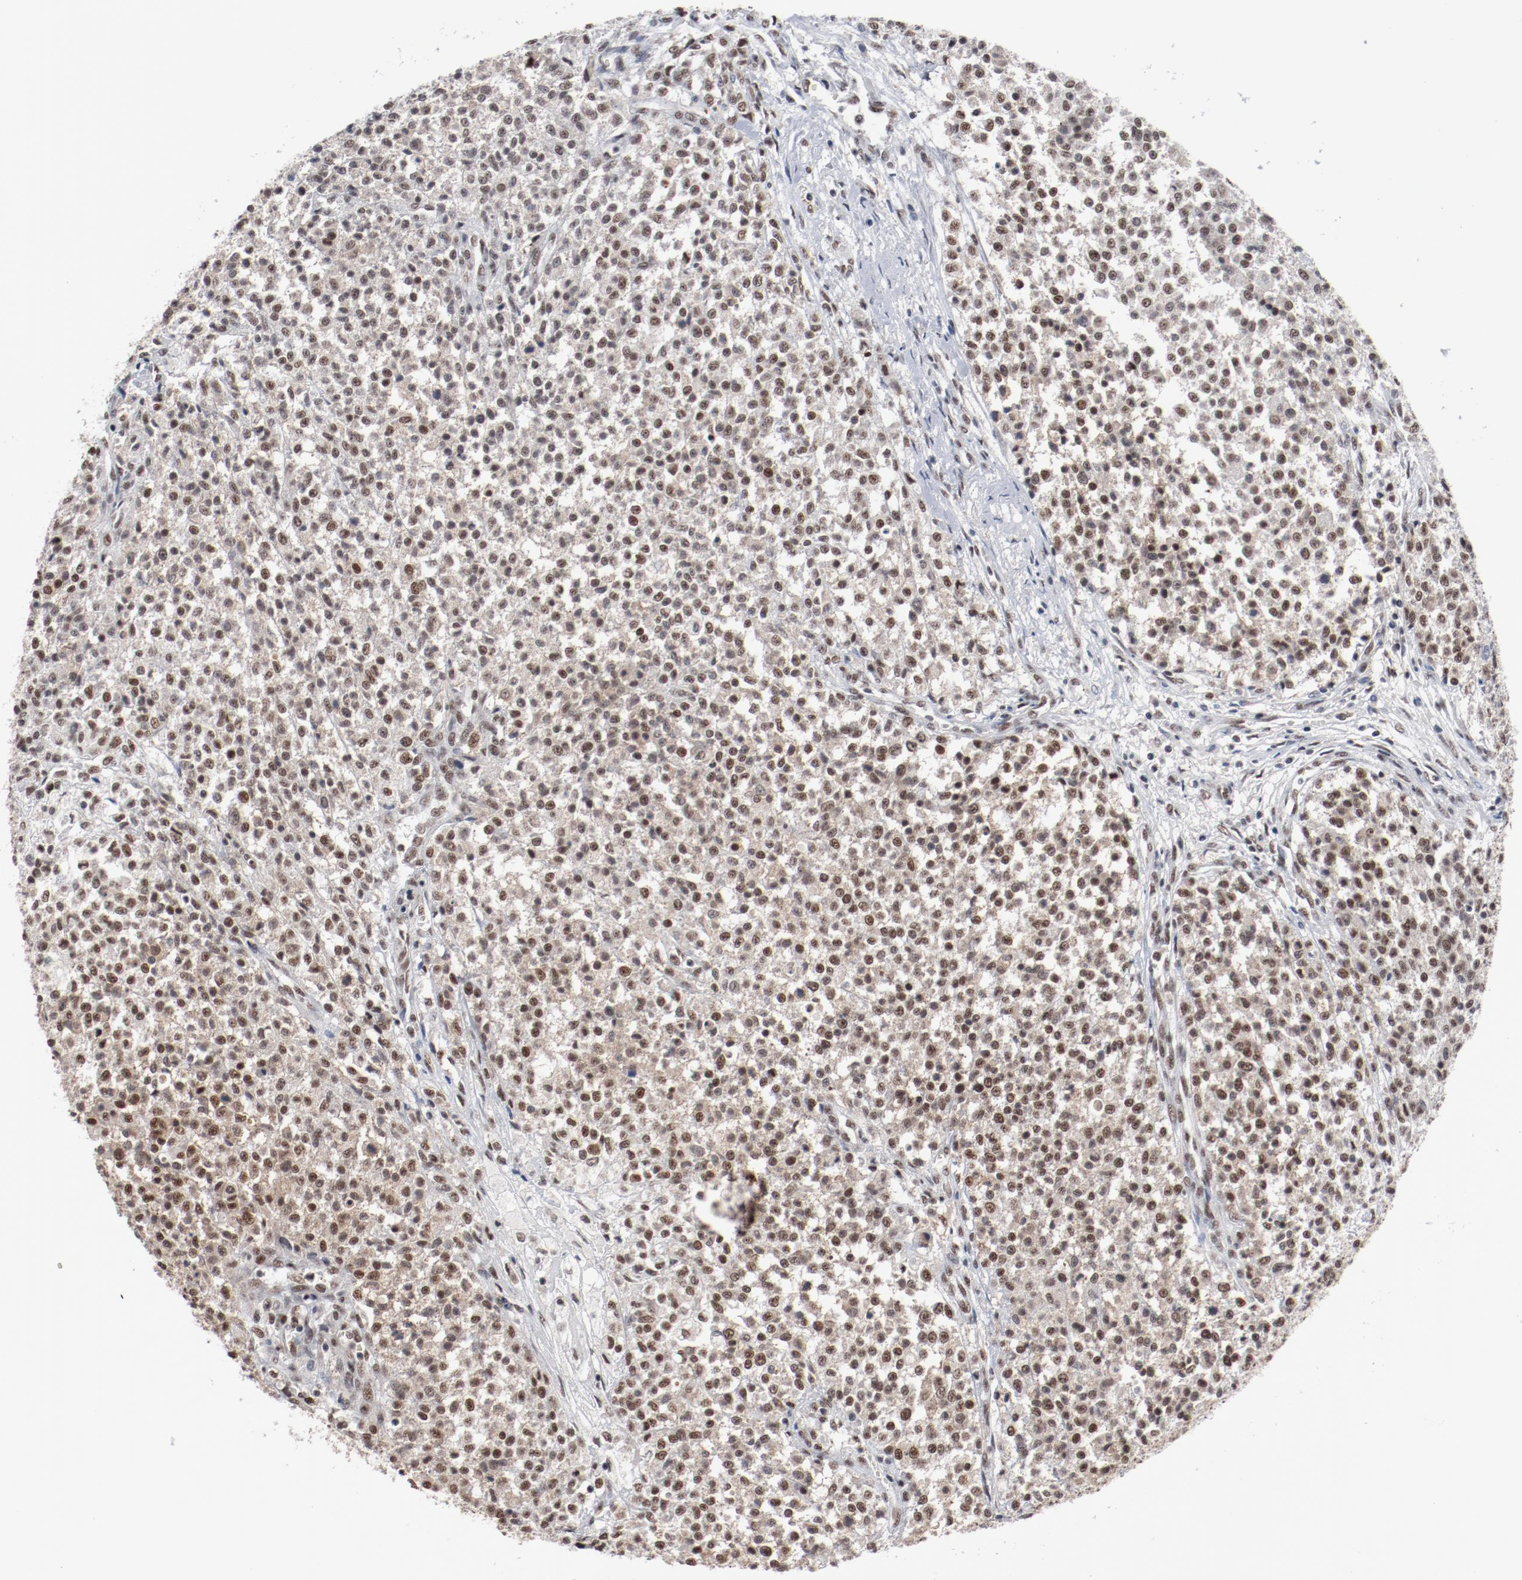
{"staining": {"intensity": "moderate", "quantity": ">75%", "location": "cytoplasmic/membranous,nuclear"}, "tissue": "testis cancer", "cell_type": "Tumor cells", "image_type": "cancer", "snomed": [{"axis": "morphology", "description": "Seminoma, NOS"}, {"axis": "topography", "description": "Testis"}], "caption": "Tumor cells reveal moderate cytoplasmic/membranous and nuclear positivity in about >75% of cells in testis seminoma.", "gene": "BUB3", "patient": {"sex": "male", "age": 59}}